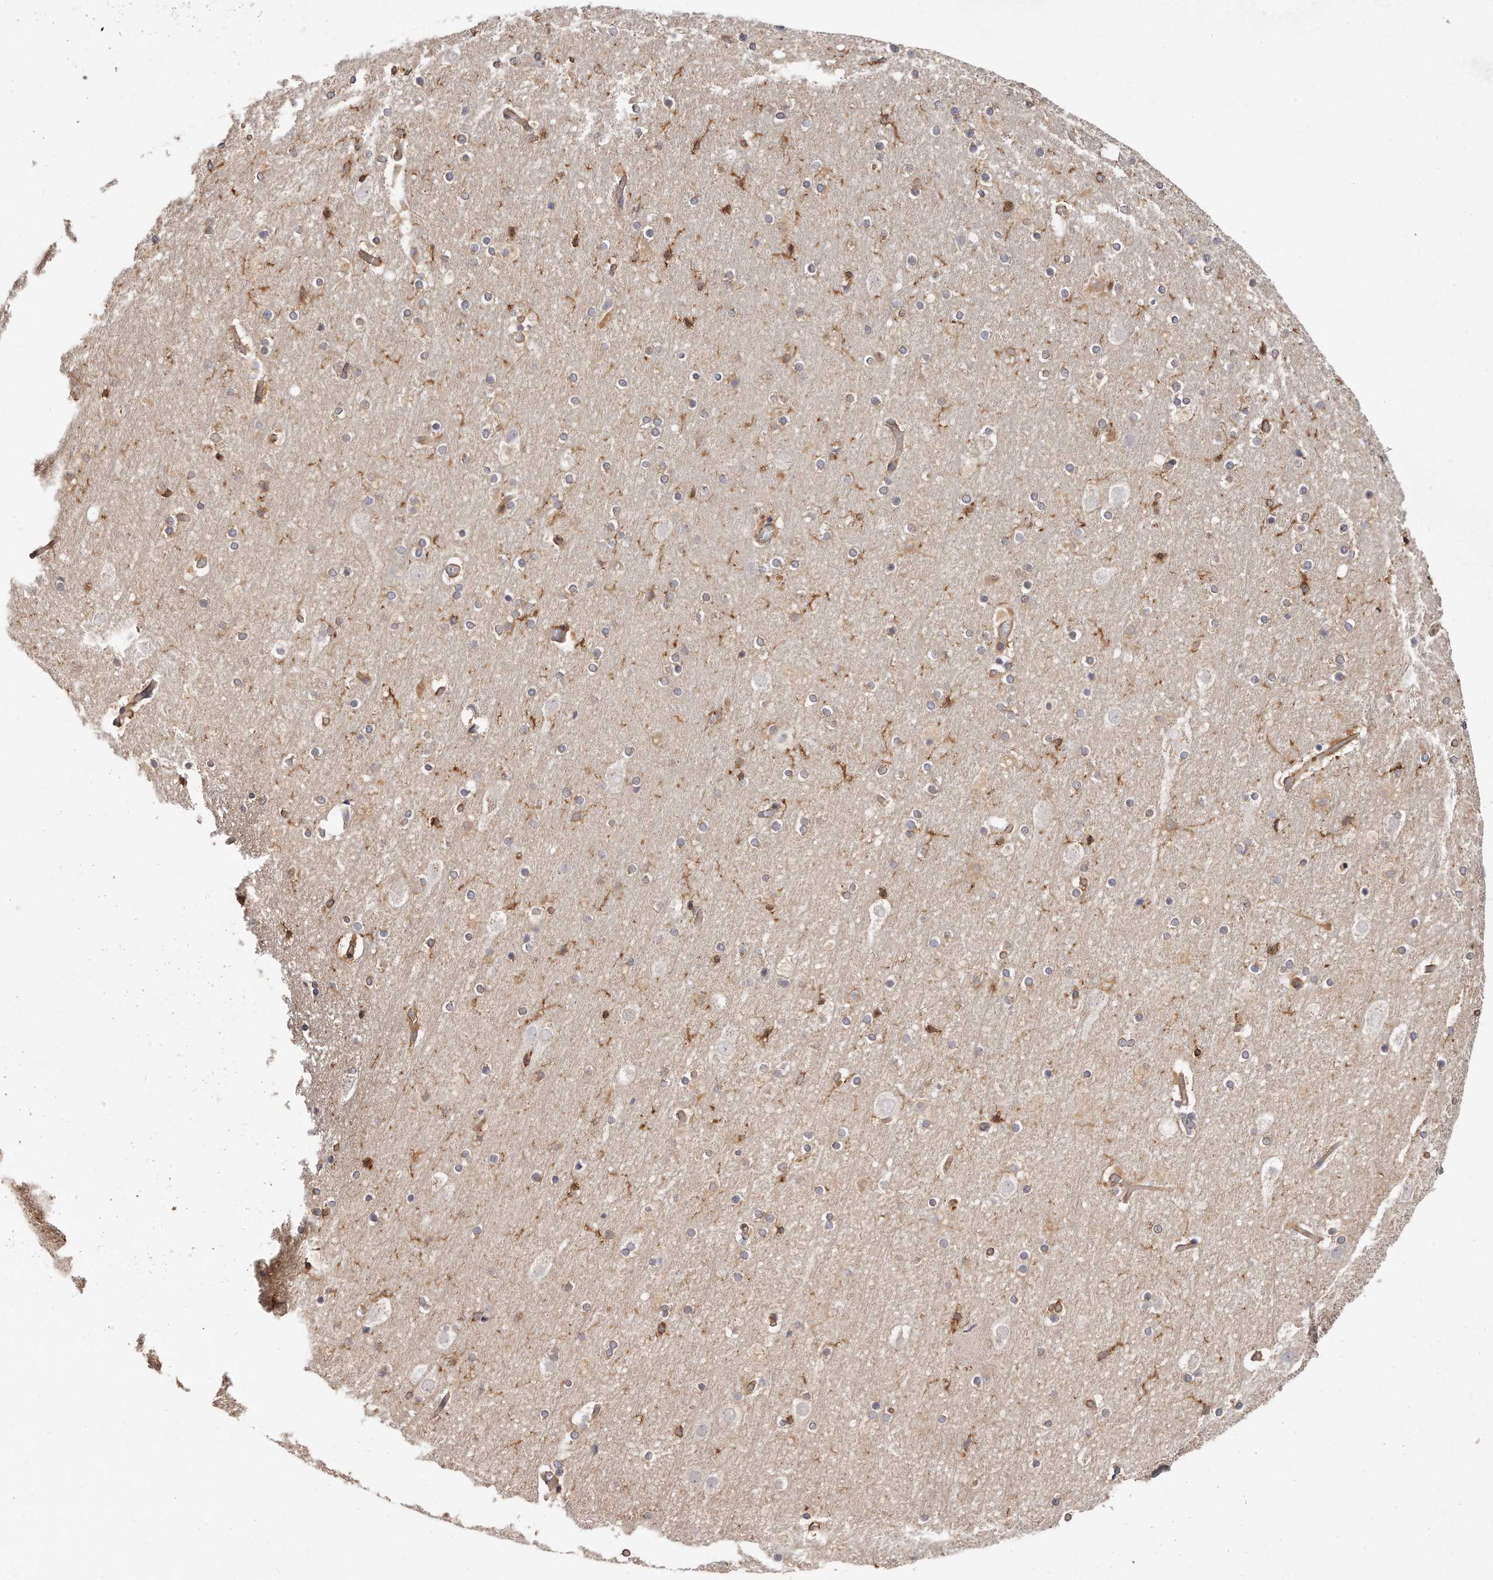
{"staining": {"intensity": "weak", "quantity": ">75%", "location": "cytoplasmic/membranous"}, "tissue": "cerebral cortex", "cell_type": "Endothelial cells", "image_type": "normal", "snomed": [{"axis": "morphology", "description": "Normal tissue, NOS"}, {"axis": "topography", "description": "Cerebral cortex"}], "caption": "Immunohistochemistry staining of benign cerebral cortex, which demonstrates low levels of weak cytoplasmic/membranous expression in approximately >75% of endothelial cells indicating weak cytoplasmic/membranous protein positivity. The staining was performed using DAB (brown) for protein detection and nuclei were counterstained in hematoxylin (blue).", "gene": "CAP1", "patient": {"sex": "male", "age": 57}}